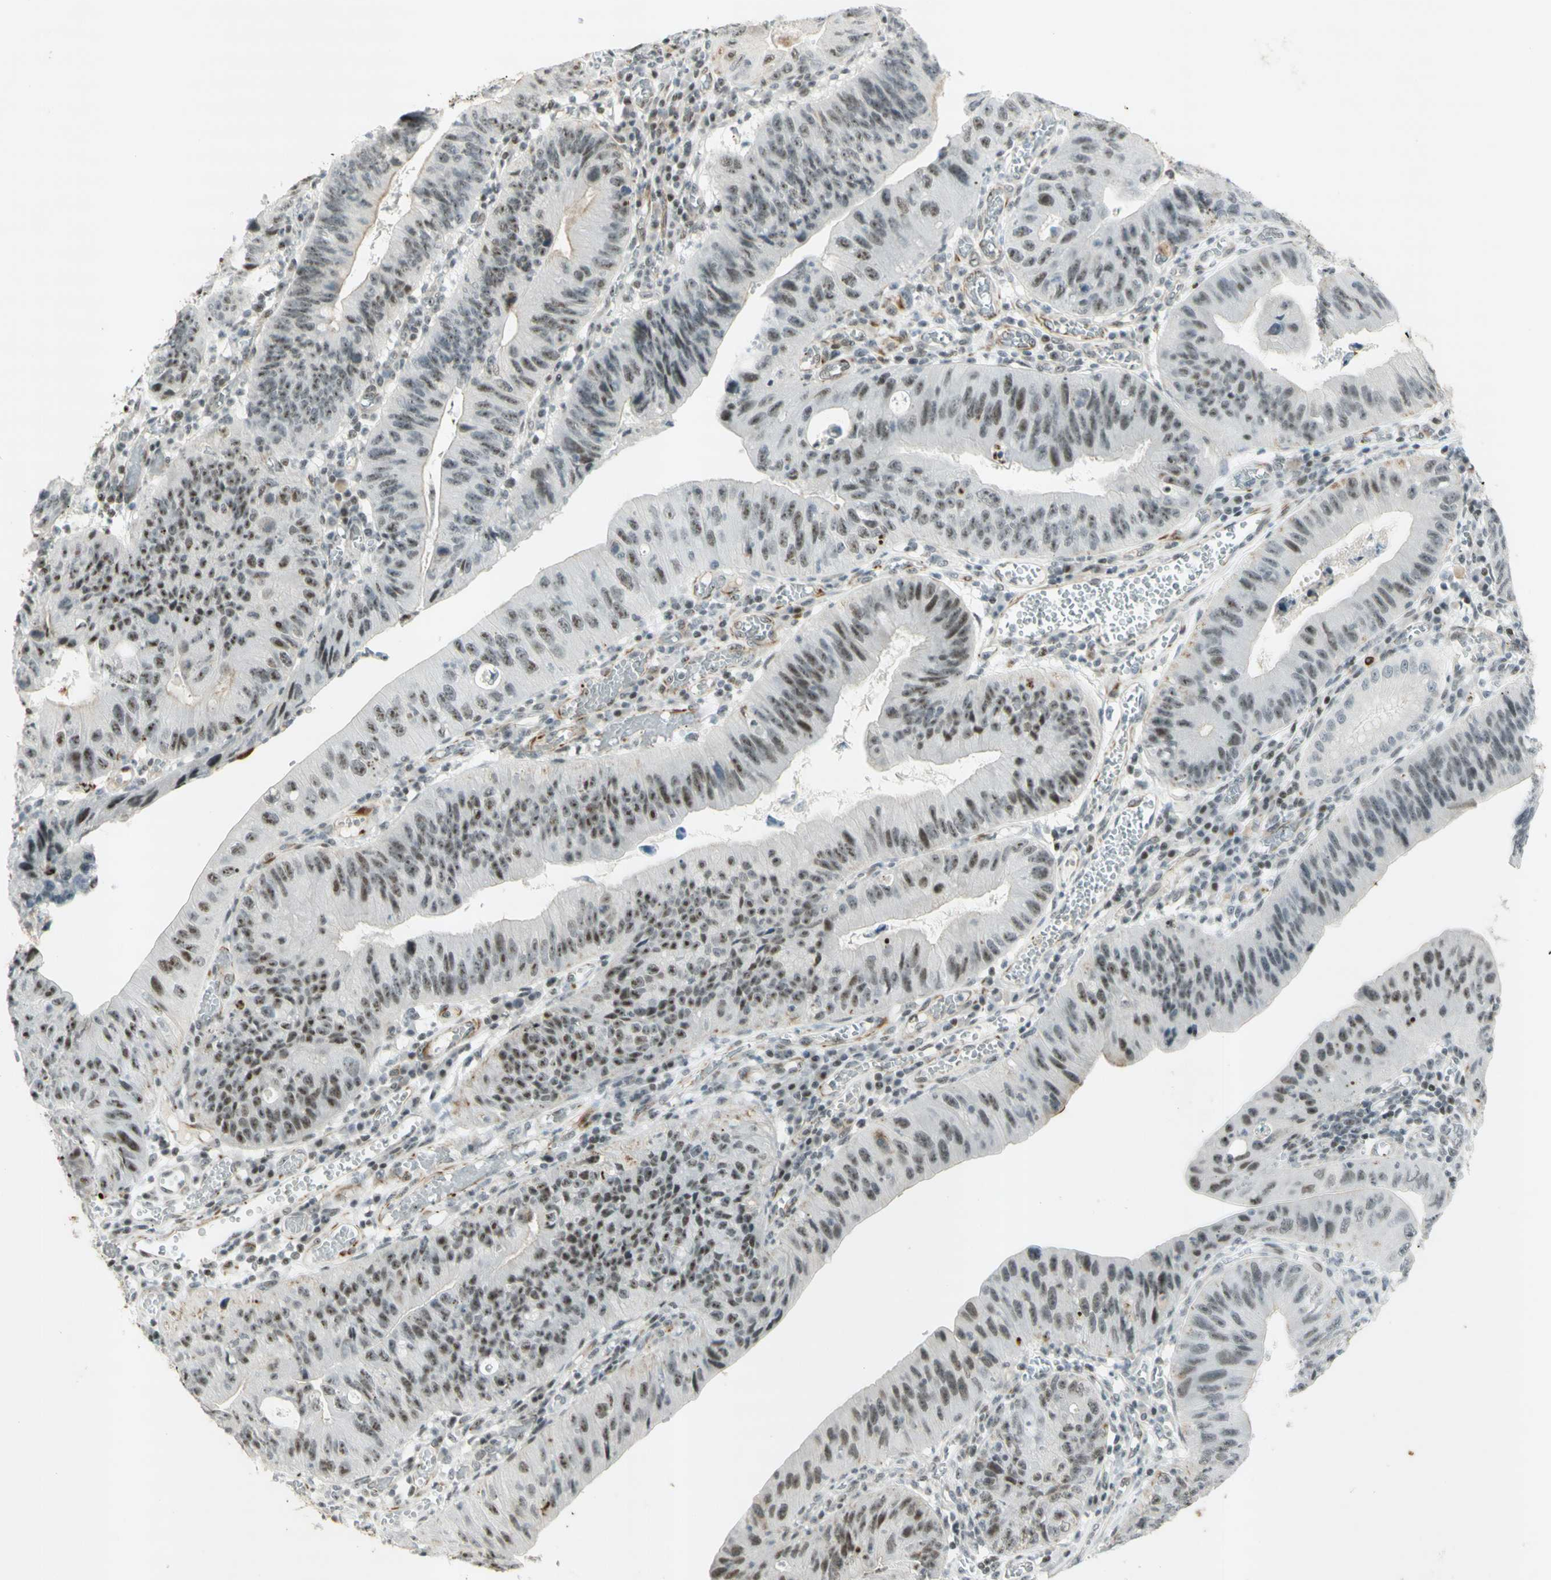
{"staining": {"intensity": "moderate", "quantity": ">75%", "location": "nuclear"}, "tissue": "stomach cancer", "cell_type": "Tumor cells", "image_type": "cancer", "snomed": [{"axis": "morphology", "description": "Adenocarcinoma, NOS"}, {"axis": "topography", "description": "Stomach"}], "caption": "Immunohistochemical staining of stomach cancer (adenocarcinoma) demonstrates moderate nuclear protein staining in about >75% of tumor cells.", "gene": "IRF1", "patient": {"sex": "male", "age": 59}}